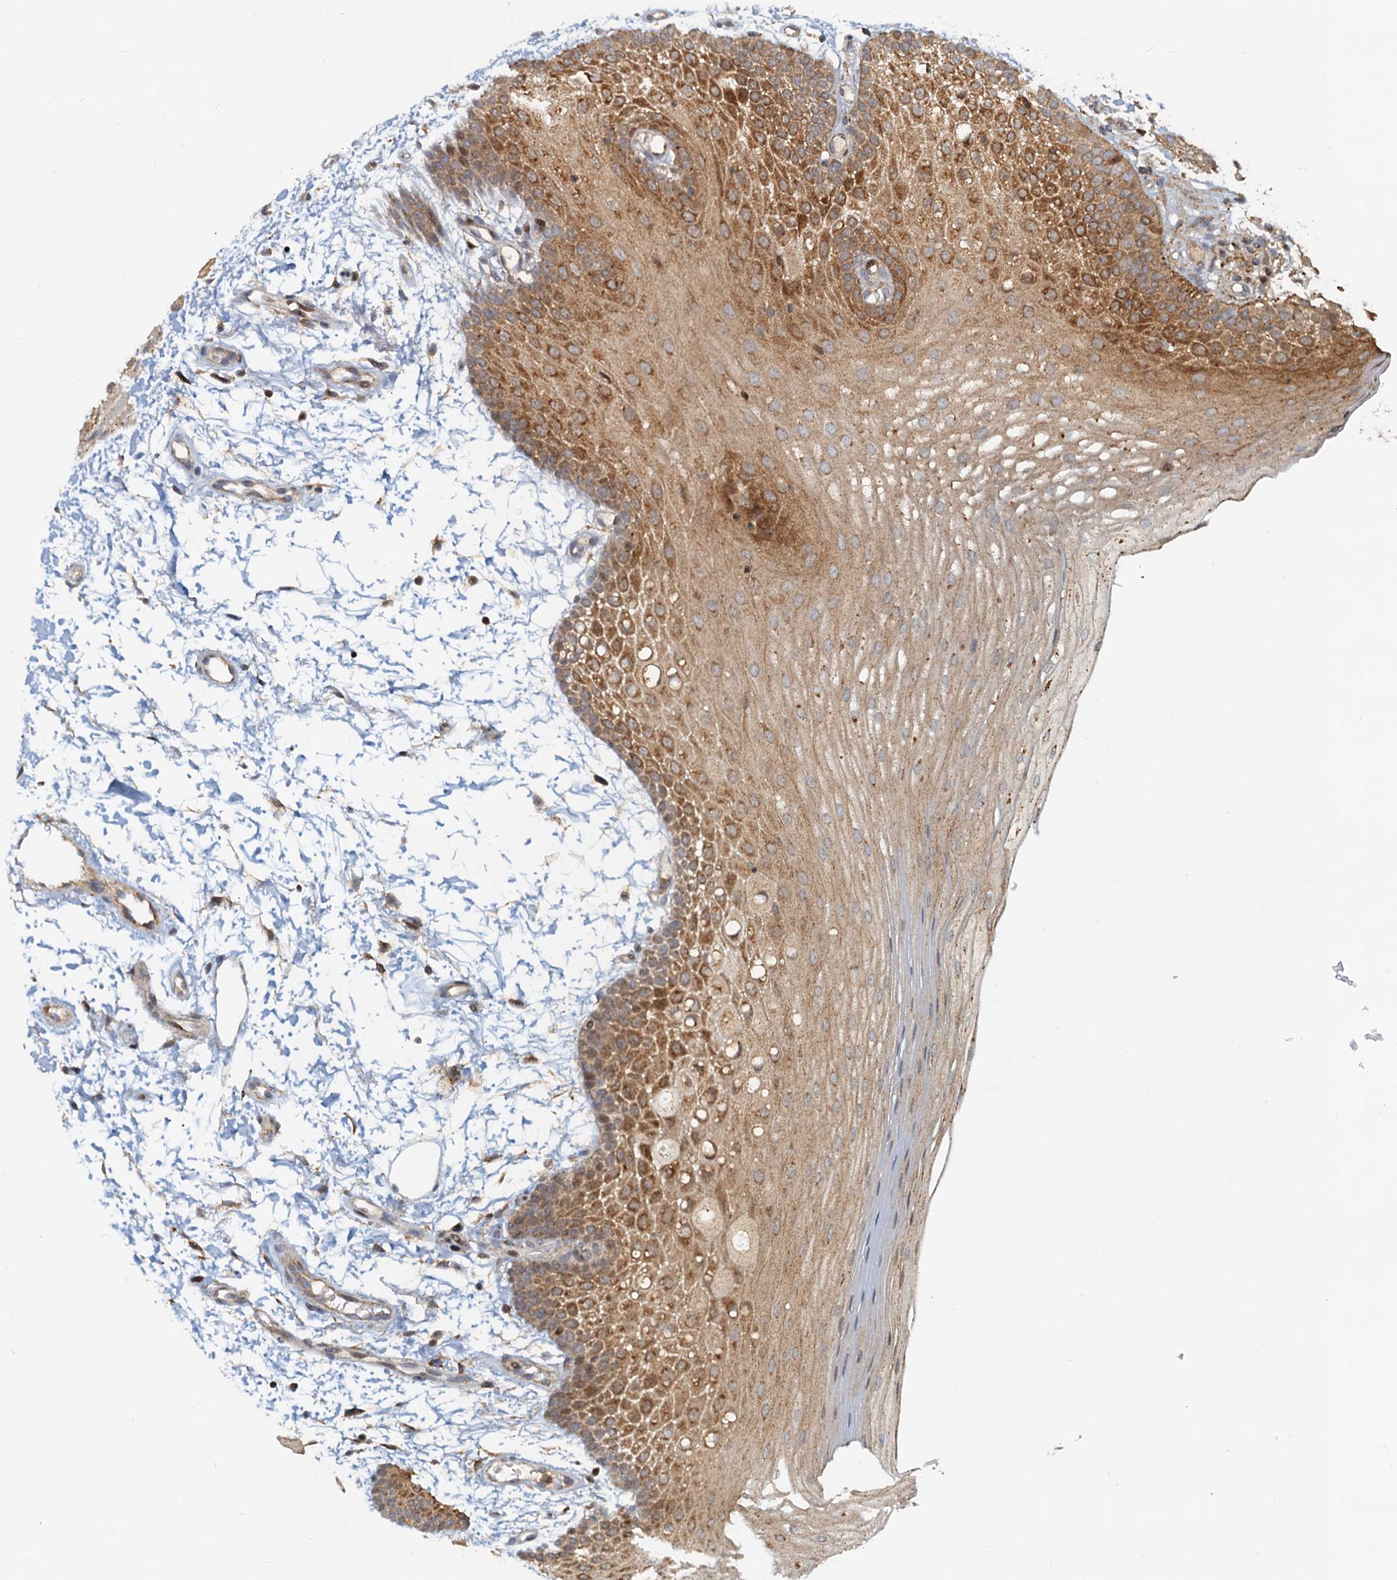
{"staining": {"intensity": "moderate", "quantity": ">75%", "location": "cytoplasmic/membranous"}, "tissue": "oral mucosa", "cell_type": "Squamous epithelial cells", "image_type": "normal", "snomed": [{"axis": "morphology", "description": "Normal tissue, NOS"}, {"axis": "topography", "description": "Oral tissue"}], "caption": "Immunohistochemistry (IHC) of unremarkable human oral mucosa exhibits medium levels of moderate cytoplasmic/membranous positivity in approximately >75% of squamous epithelial cells. (DAB (3,3'-diaminobenzidine) IHC with brightfield microscopy, high magnification).", "gene": "TOLLIP", "patient": {"sex": "male", "age": 68}}